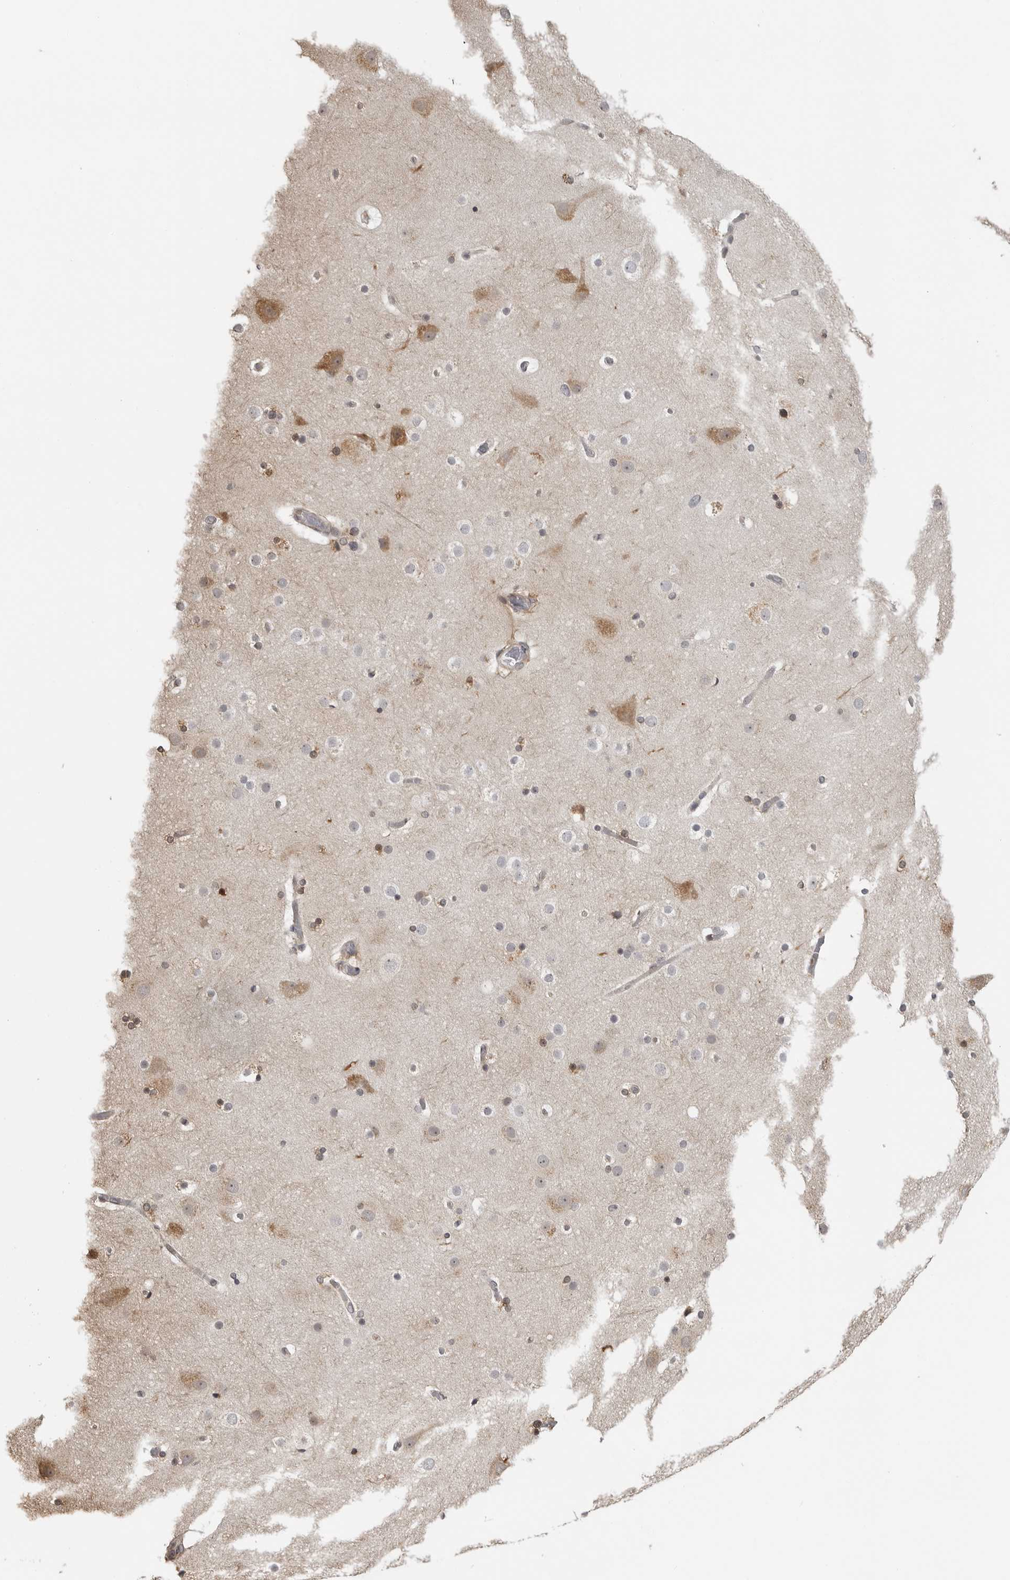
{"staining": {"intensity": "negative", "quantity": "none", "location": "none"}, "tissue": "cerebral cortex", "cell_type": "Endothelial cells", "image_type": "normal", "snomed": [{"axis": "morphology", "description": "Normal tissue, NOS"}, {"axis": "topography", "description": "Cerebral cortex"}], "caption": "The micrograph shows no staining of endothelial cells in normal cerebral cortex. (DAB (3,3'-diaminobenzidine) immunohistochemistry, high magnification).", "gene": "IDO1", "patient": {"sex": "male", "age": 57}}